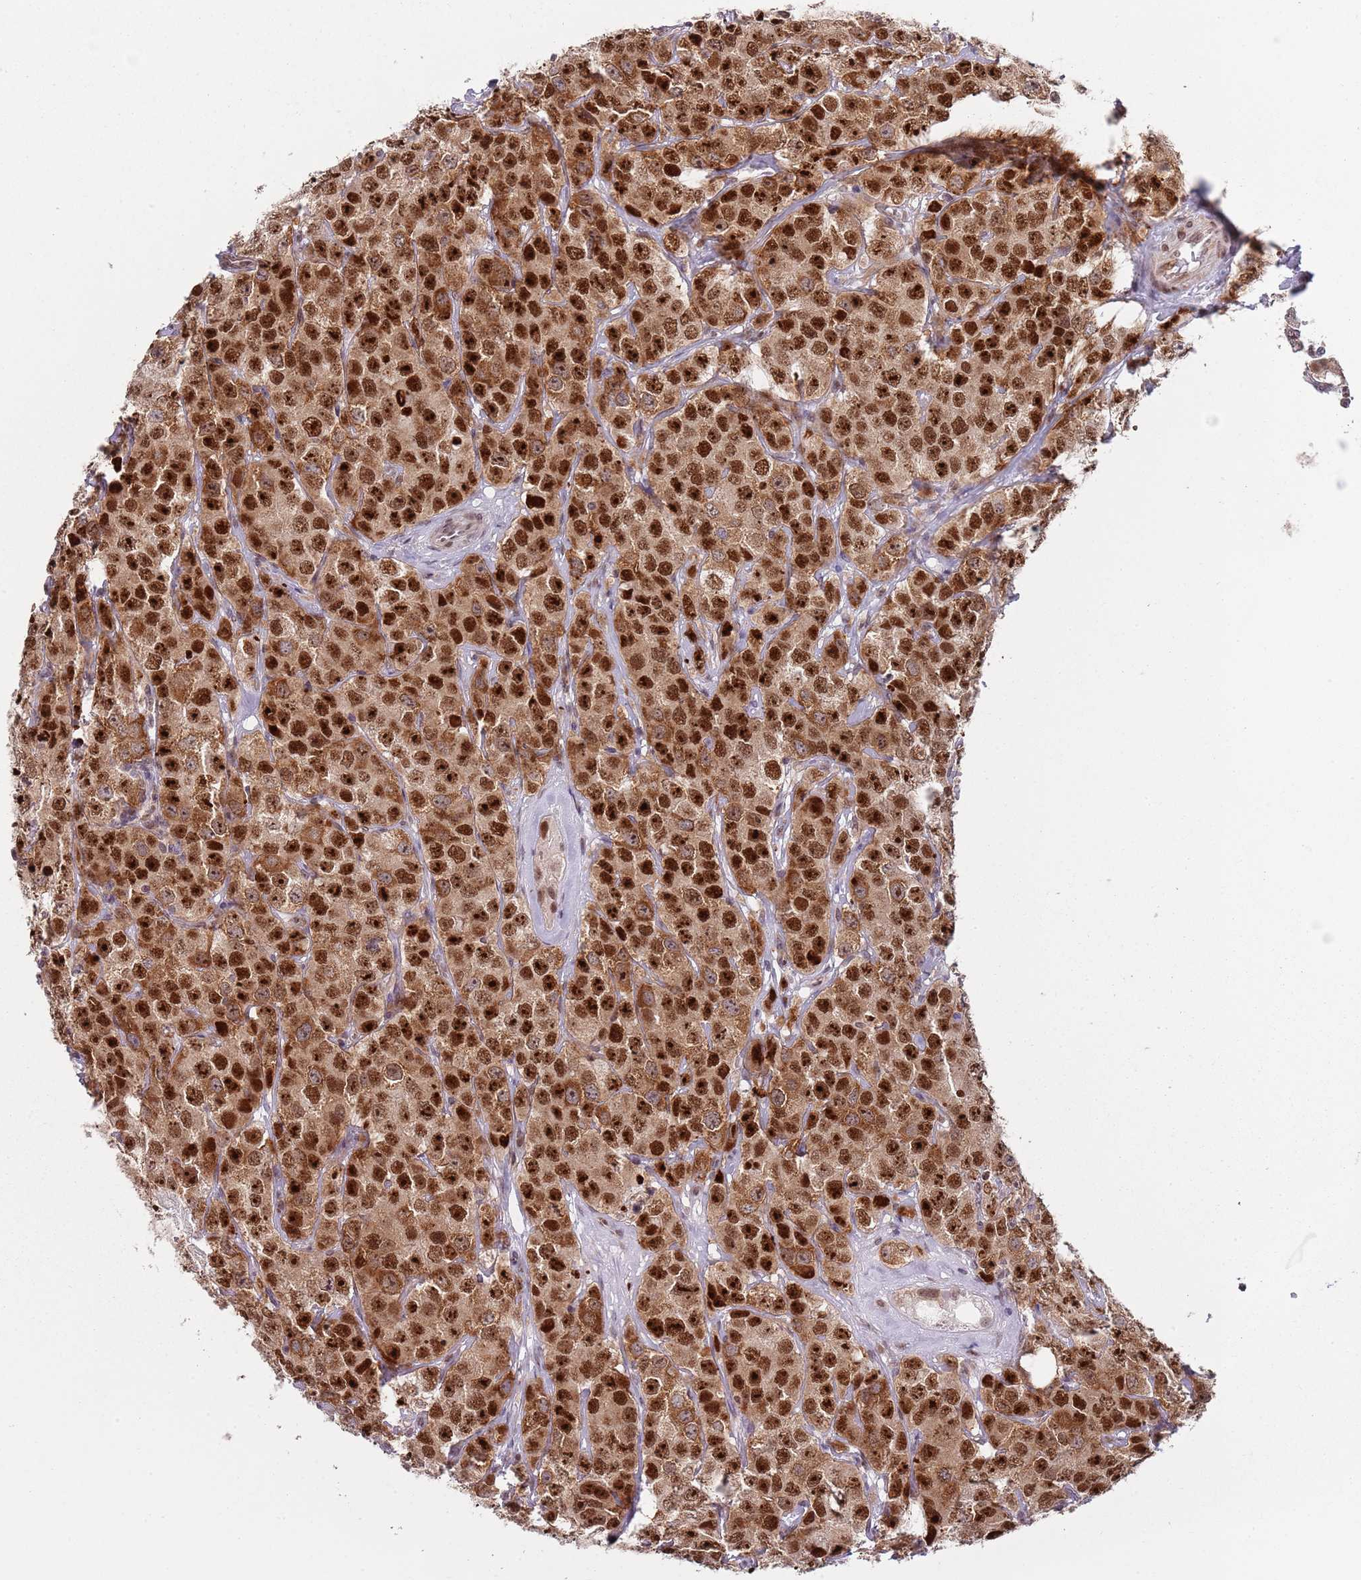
{"staining": {"intensity": "strong", "quantity": ">75%", "location": "nuclear"}, "tissue": "testis cancer", "cell_type": "Tumor cells", "image_type": "cancer", "snomed": [{"axis": "morphology", "description": "Seminoma, NOS"}, {"axis": "topography", "description": "Testis"}], "caption": "A photomicrograph of testis cancer (seminoma) stained for a protein displays strong nuclear brown staining in tumor cells.", "gene": "SLC25A32", "patient": {"sex": "male", "age": 28}}